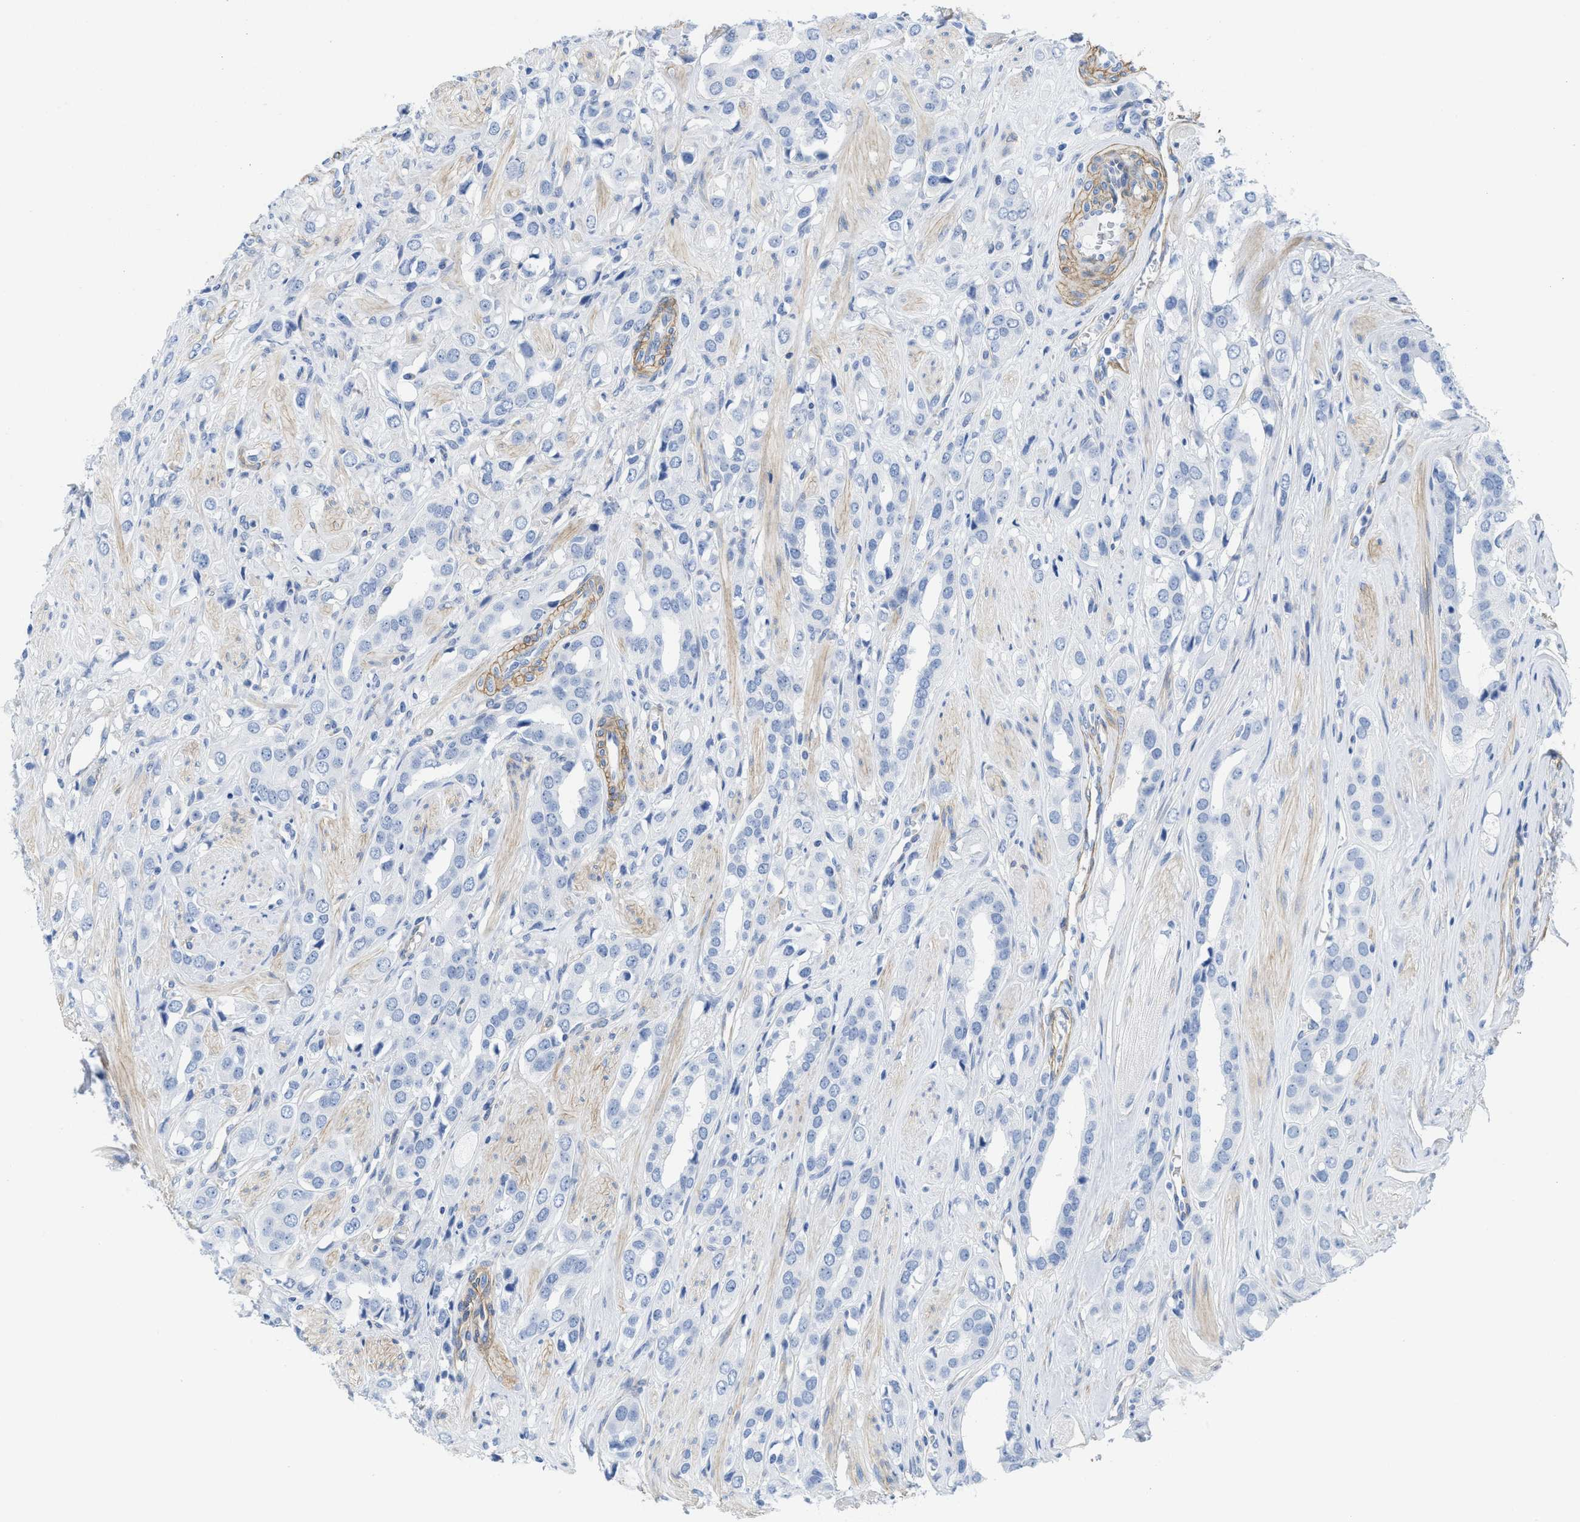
{"staining": {"intensity": "negative", "quantity": "none", "location": "none"}, "tissue": "prostate cancer", "cell_type": "Tumor cells", "image_type": "cancer", "snomed": [{"axis": "morphology", "description": "Adenocarcinoma, High grade"}, {"axis": "topography", "description": "Prostate"}], "caption": "There is no significant positivity in tumor cells of high-grade adenocarcinoma (prostate).", "gene": "TUB", "patient": {"sex": "male", "age": 52}}